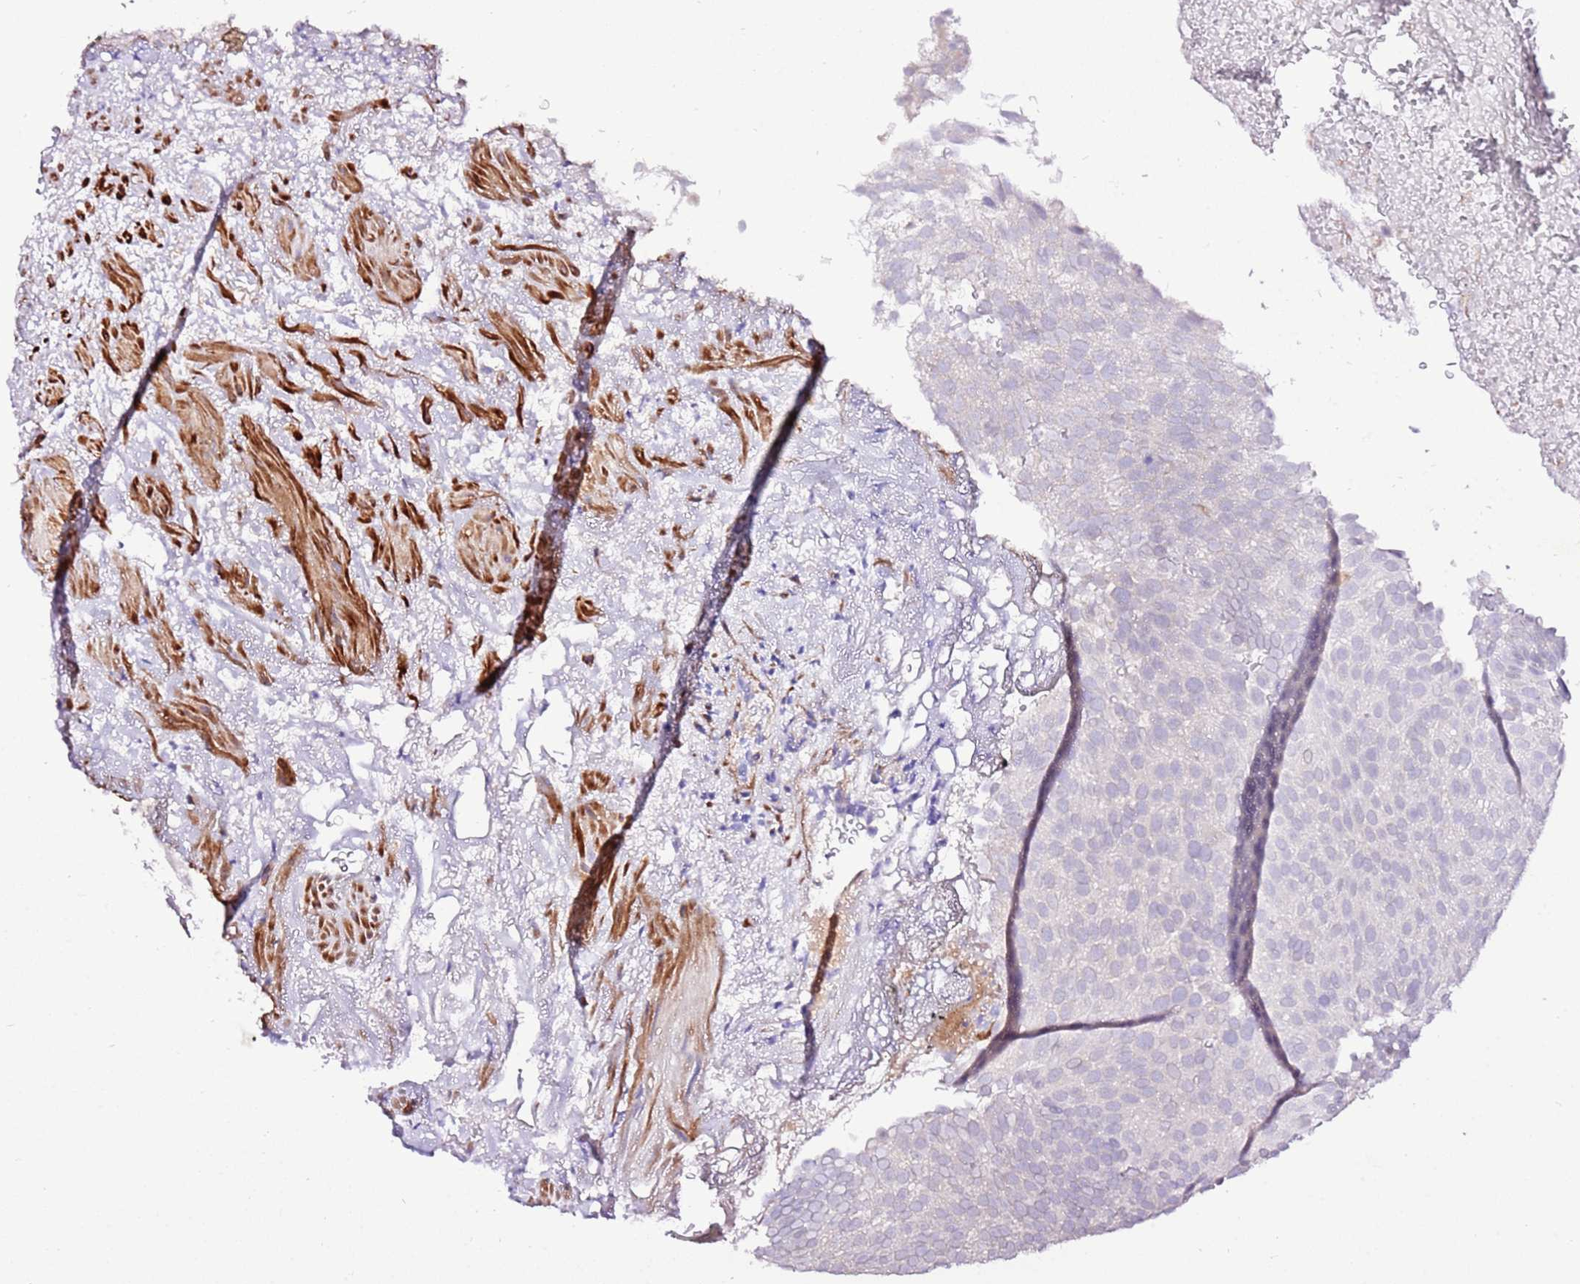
{"staining": {"intensity": "negative", "quantity": "none", "location": "none"}, "tissue": "urothelial cancer", "cell_type": "Tumor cells", "image_type": "cancer", "snomed": [{"axis": "morphology", "description": "Urothelial carcinoma, Low grade"}, {"axis": "topography", "description": "Urinary bladder"}], "caption": "Tumor cells show no significant protein staining in low-grade urothelial carcinoma. (Stains: DAB (3,3'-diaminobenzidine) immunohistochemistry (IHC) with hematoxylin counter stain, Microscopy: brightfield microscopy at high magnification).", "gene": "ART5", "patient": {"sex": "male", "age": 78}}